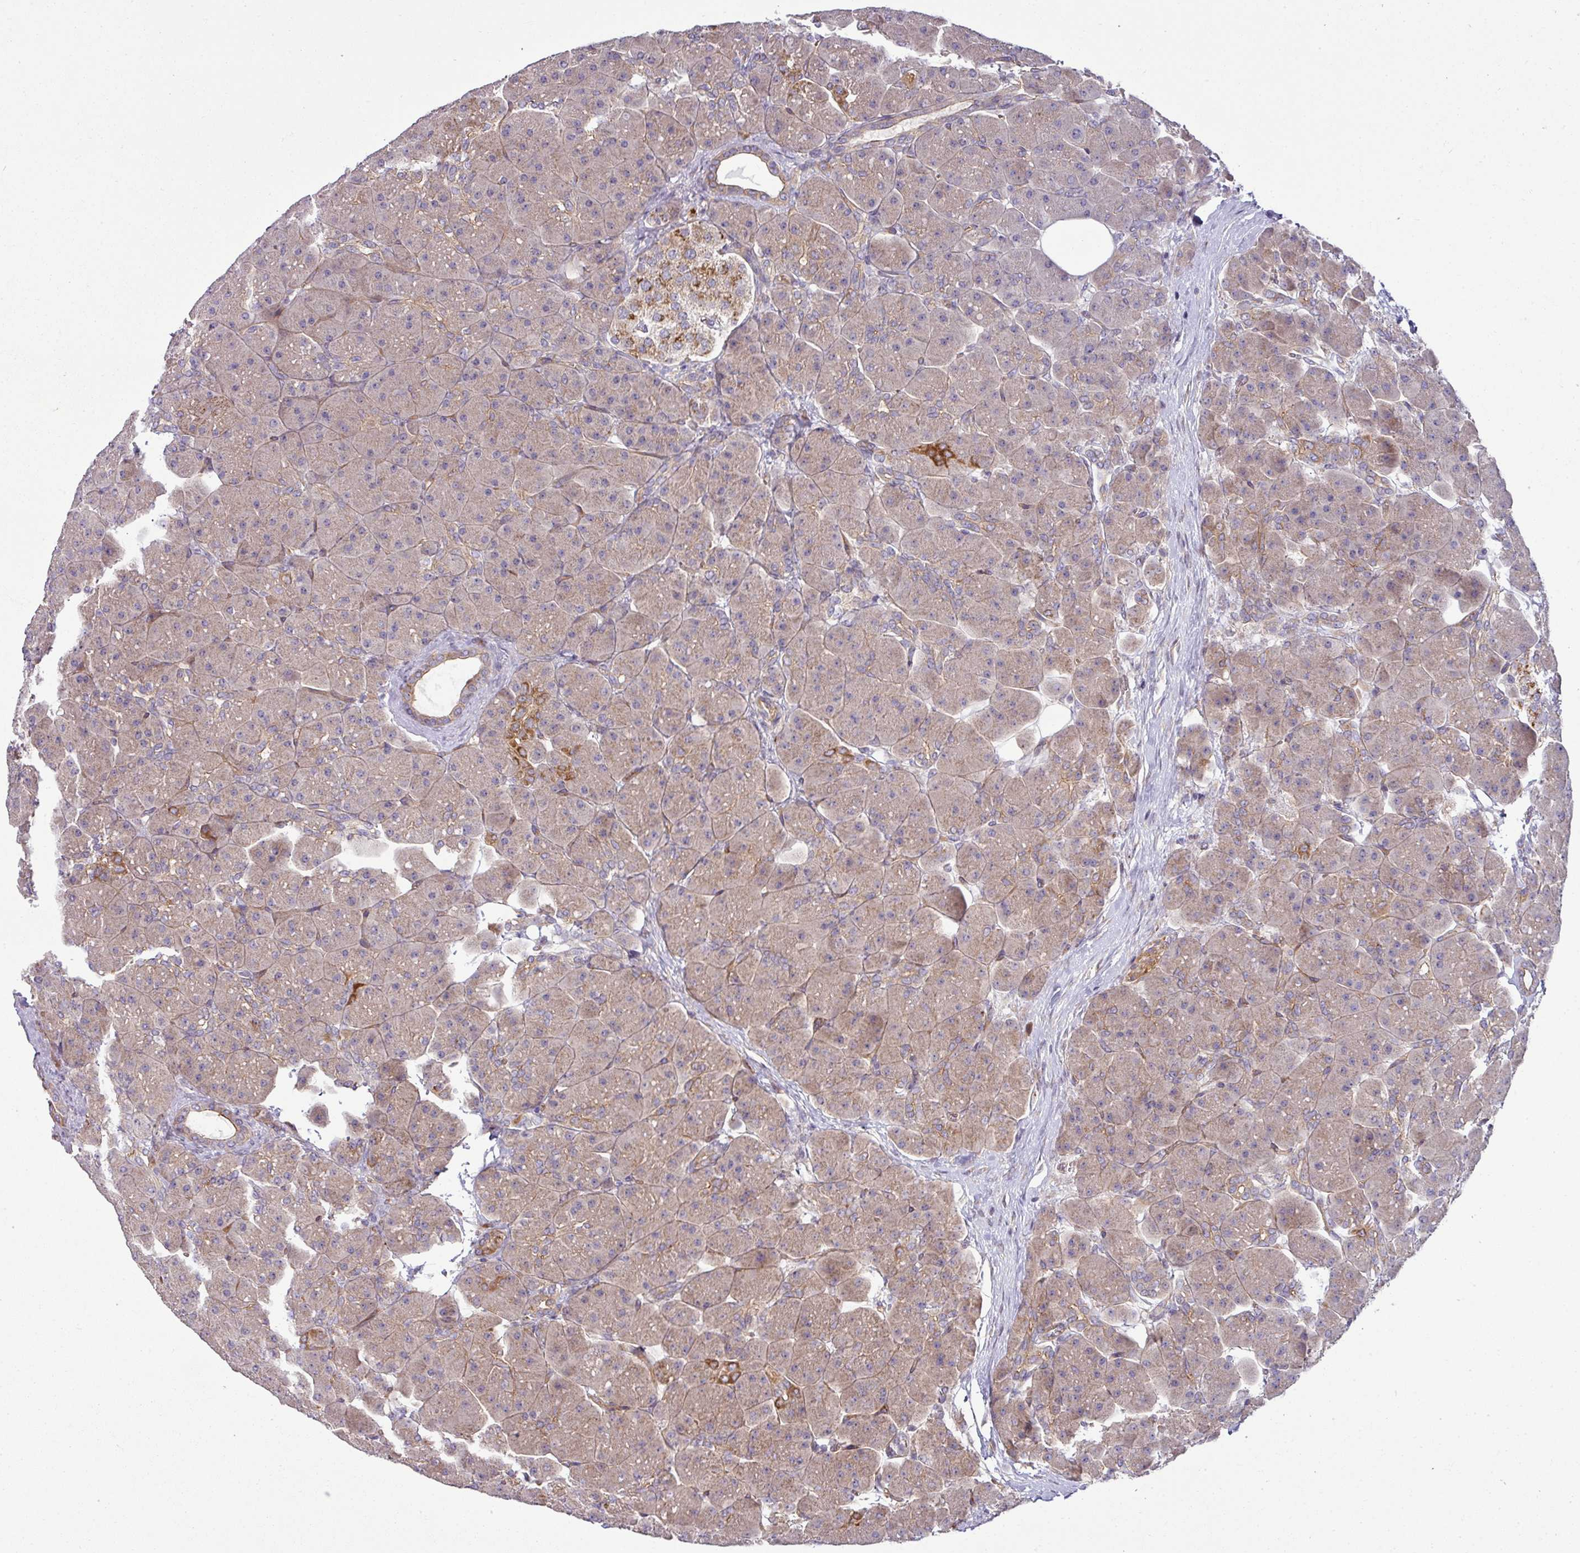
{"staining": {"intensity": "moderate", "quantity": "25%-75%", "location": "cytoplasmic/membranous"}, "tissue": "pancreas", "cell_type": "Exocrine glandular cells", "image_type": "normal", "snomed": [{"axis": "morphology", "description": "Normal tissue, NOS"}, {"axis": "topography", "description": "Pancreas"}], "caption": "Brown immunohistochemical staining in benign human pancreas displays moderate cytoplasmic/membranous expression in approximately 25%-75% of exocrine glandular cells. (DAB IHC, brown staining for protein, blue staining for nuclei).", "gene": "TIMMDC1", "patient": {"sex": "male", "age": 66}}